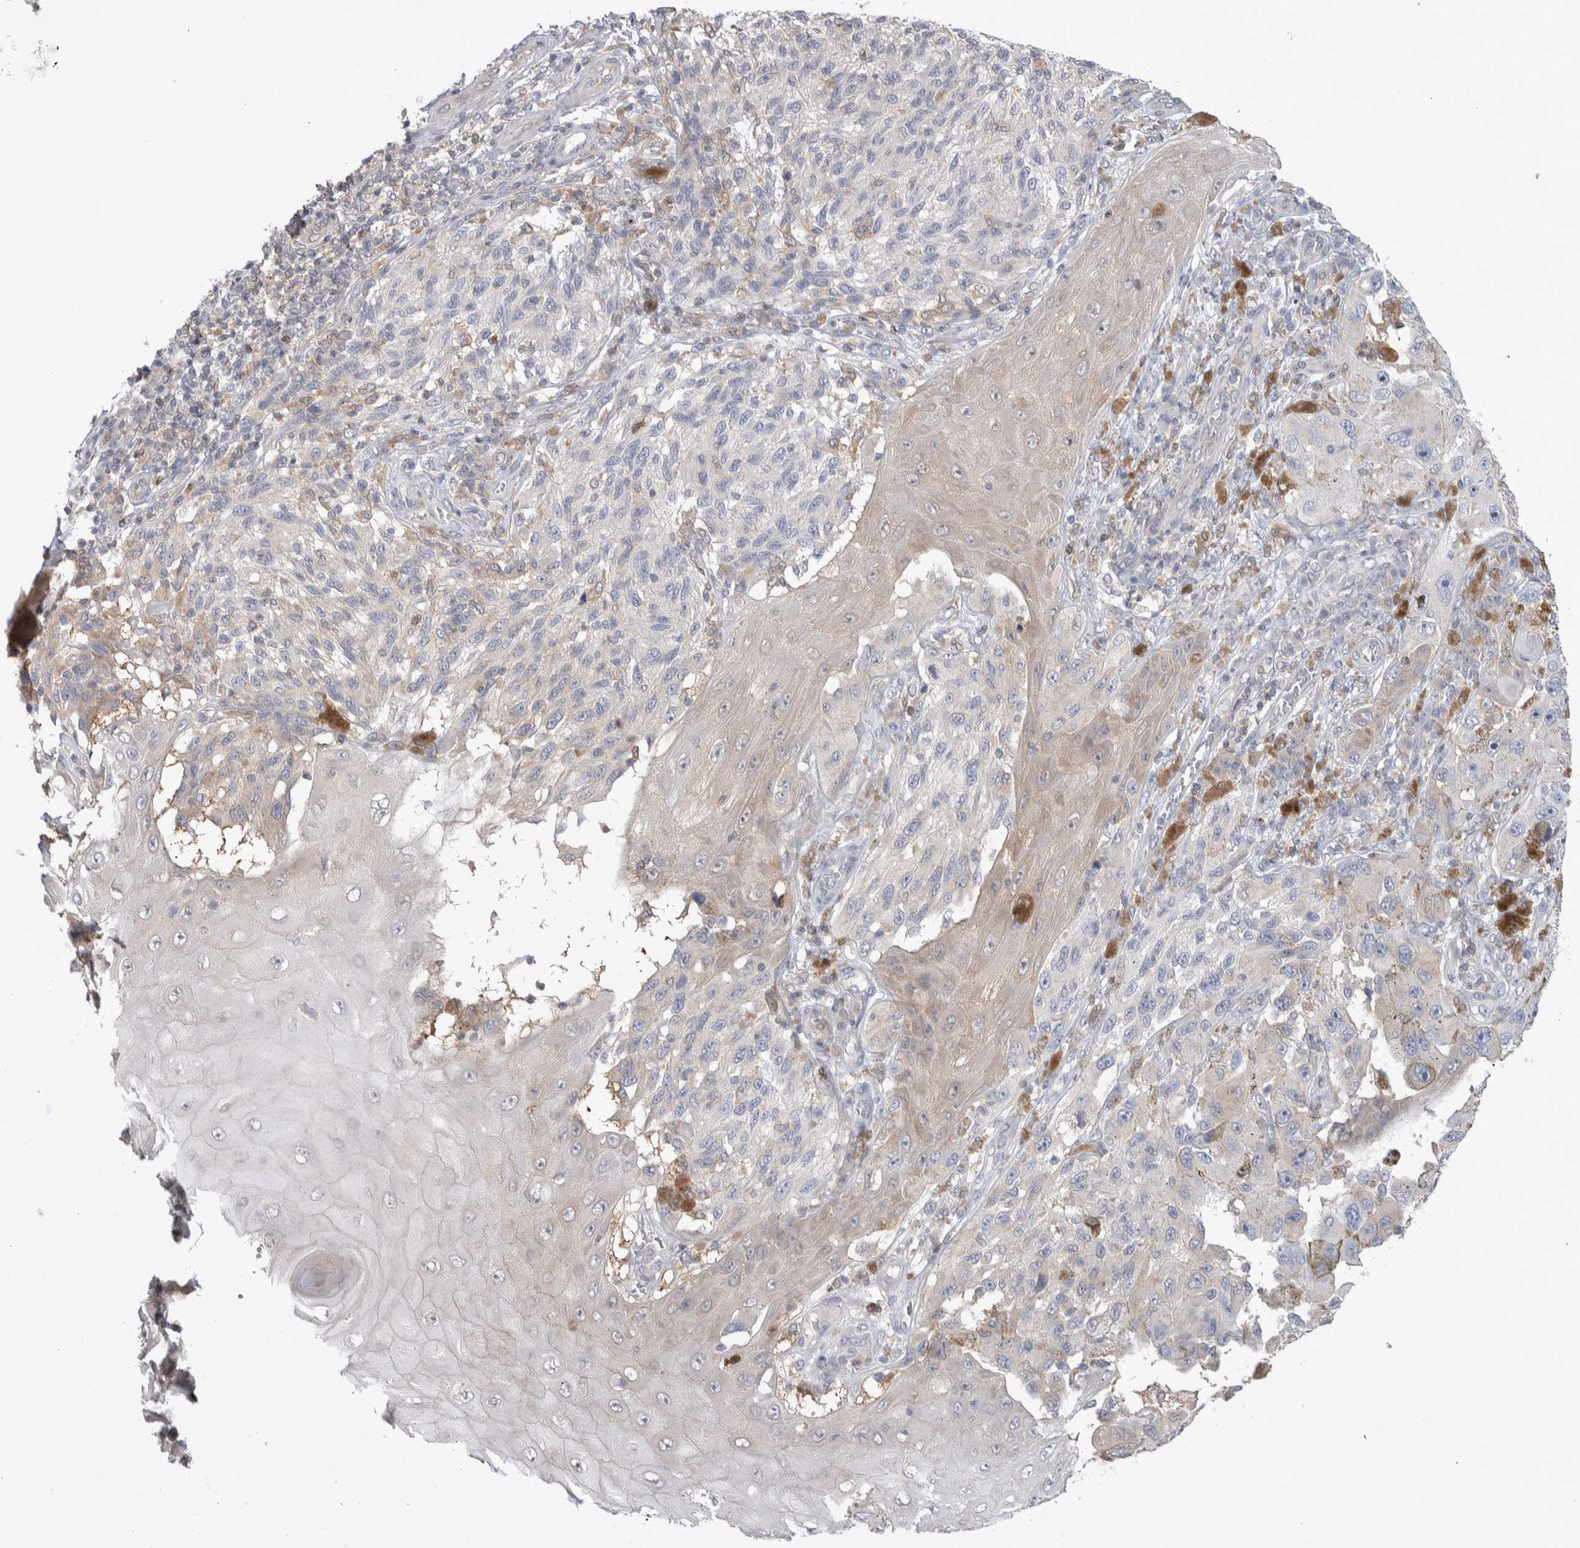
{"staining": {"intensity": "weak", "quantity": "<25%", "location": "cytoplasmic/membranous"}, "tissue": "melanoma", "cell_type": "Tumor cells", "image_type": "cancer", "snomed": [{"axis": "morphology", "description": "Malignant melanoma, NOS"}, {"axis": "topography", "description": "Skin"}], "caption": "Human melanoma stained for a protein using immunohistochemistry (IHC) shows no positivity in tumor cells.", "gene": "HTATIP2", "patient": {"sex": "female", "age": 73}}